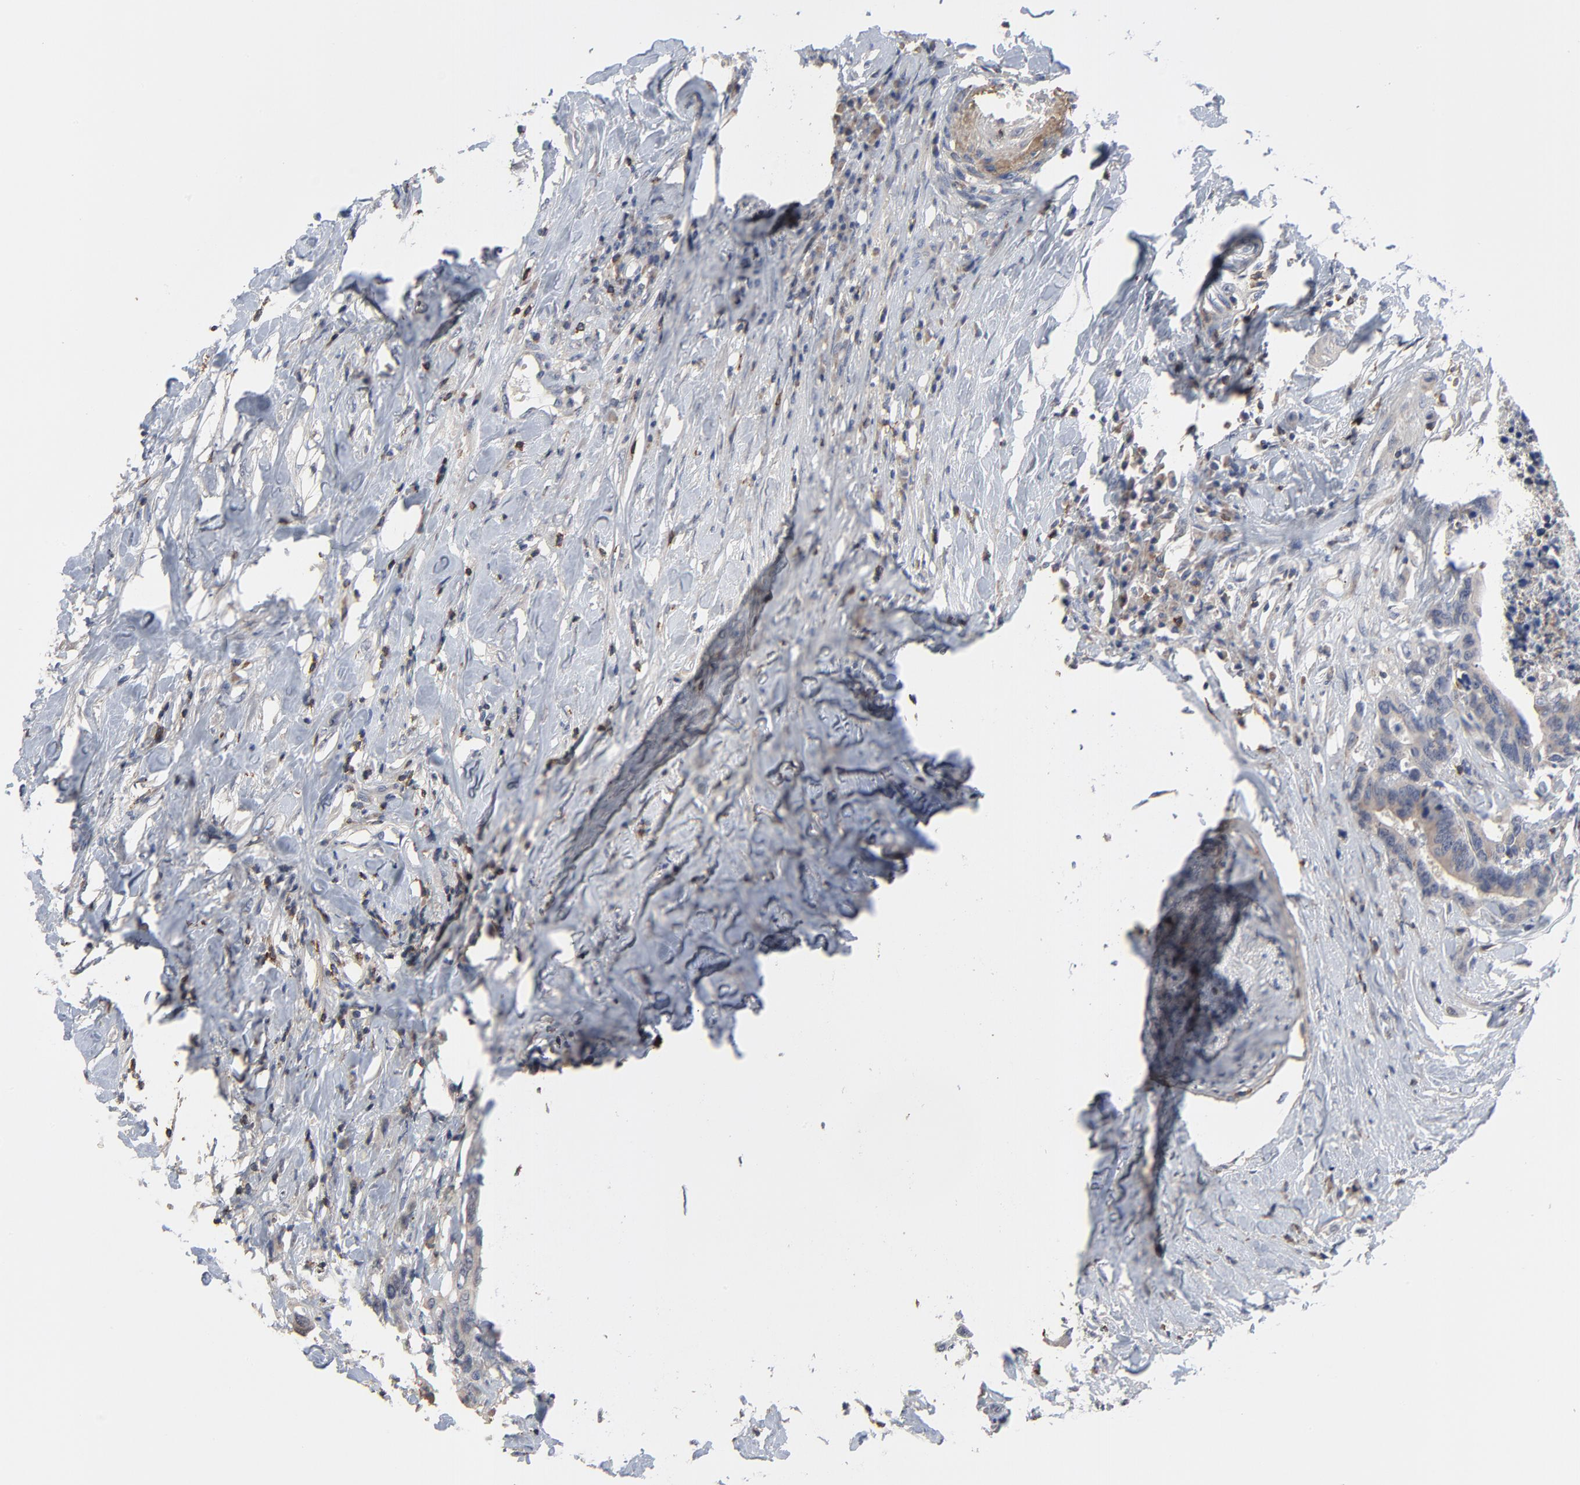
{"staining": {"intensity": "moderate", "quantity": ">75%", "location": "cytoplasmic/membranous"}, "tissue": "colorectal cancer", "cell_type": "Tumor cells", "image_type": "cancer", "snomed": [{"axis": "morphology", "description": "Adenocarcinoma, NOS"}, {"axis": "topography", "description": "Rectum"}], "caption": "Colorectal cancer (adenocarcinoma) was stained to show a protein in brown. There is medium levels of moderate cytoplasmic/membranous staining in approximately >75% of tumor cells.", "gene": "SKAP1", "patient": {"sex": "male", "age": 55}}